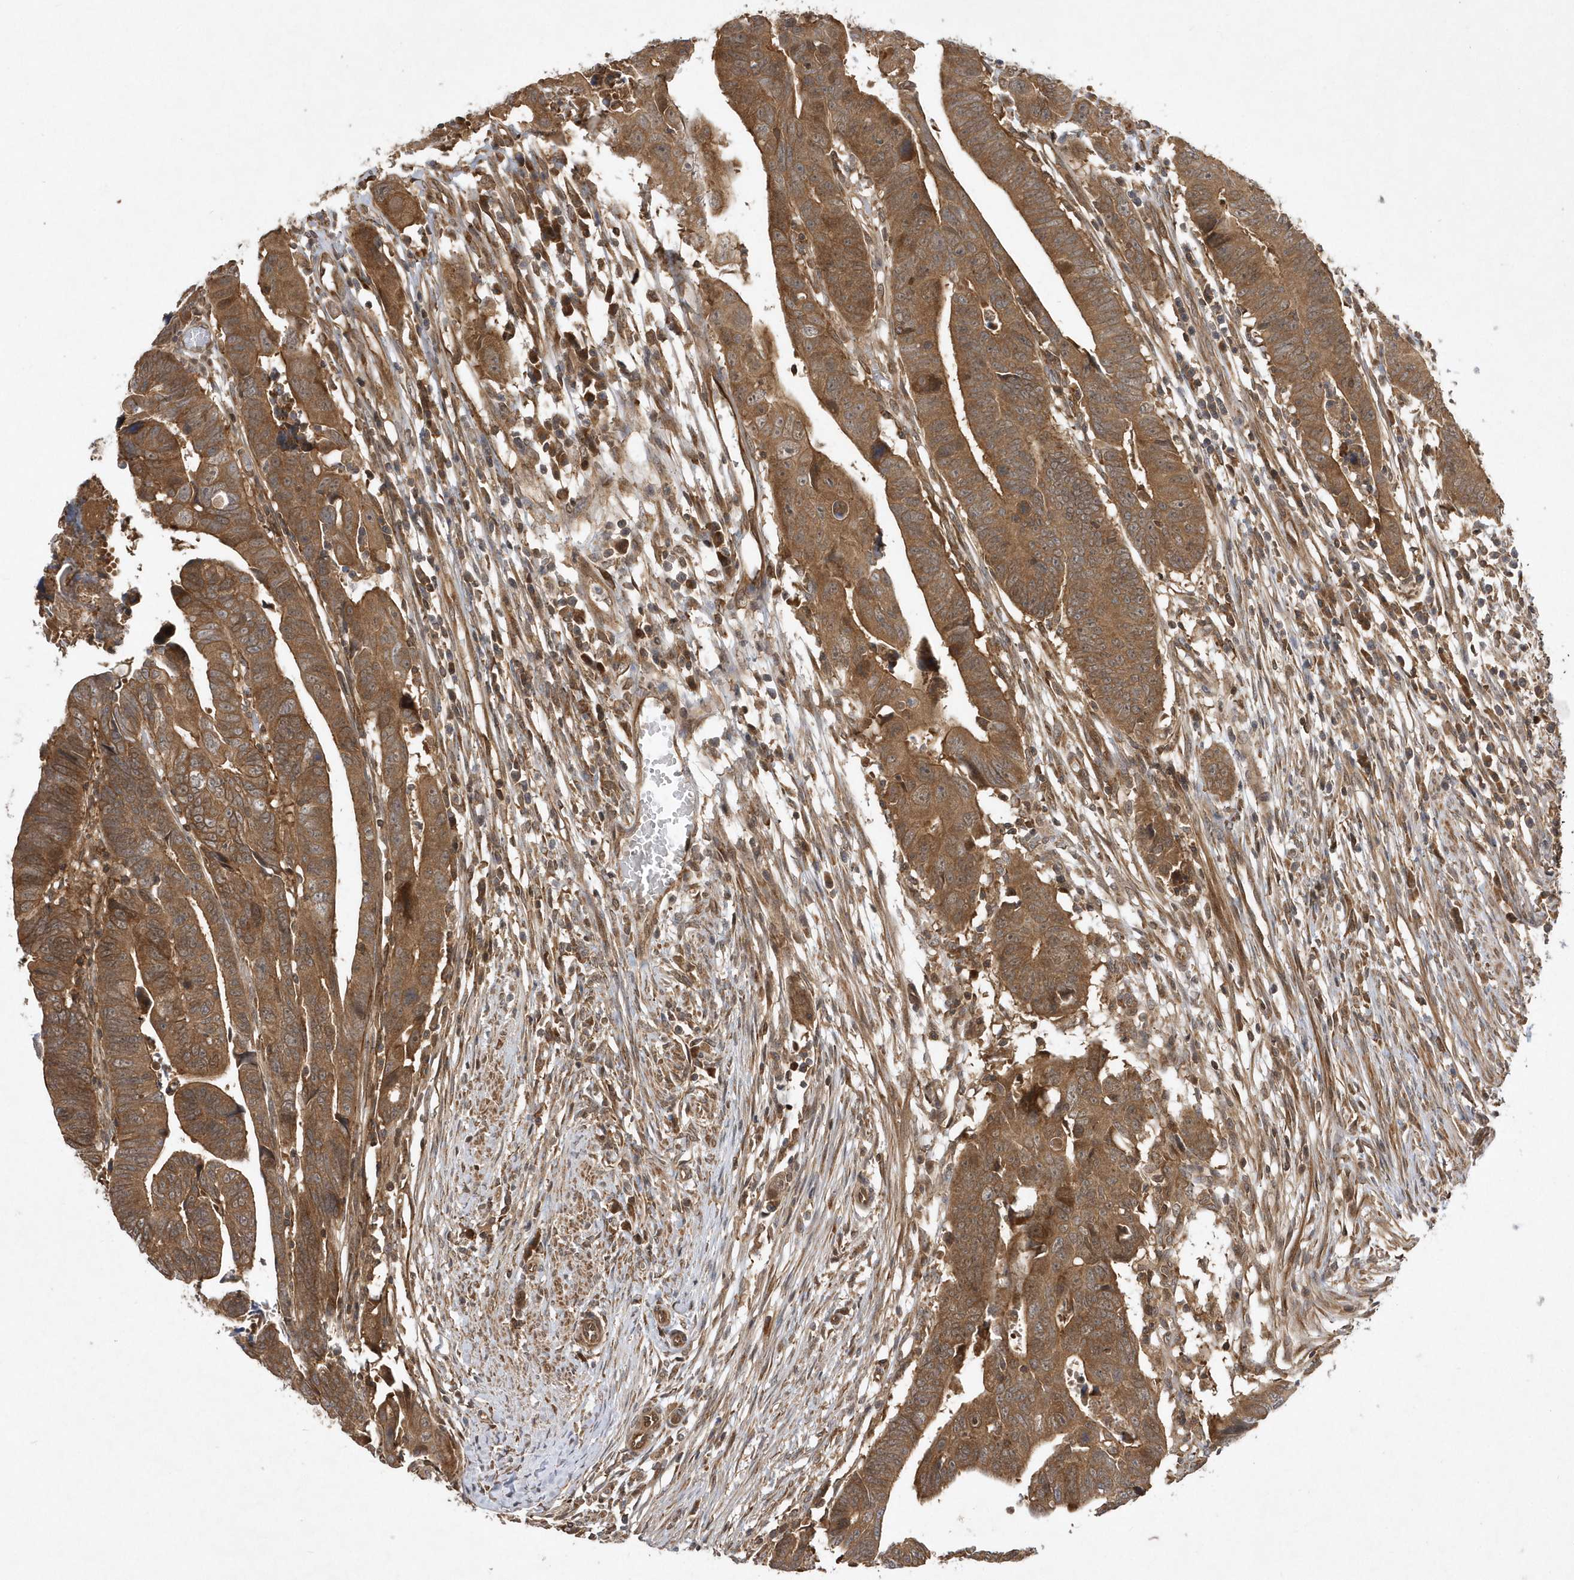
{"staining": {"intensity": "moderate", "quantity": ">75%", "location": "cytoplasmic/membranous"}, "tissue": "colorectal cancer", "cell_type": "Tumor cells", "image_type": "cancer", "snomed": [{"axis": "morphology", "description": "Adenocarcinoma, NOS"}, {"axis": "topography", "description": "Rectum"}], "caption": "Colorectal cancer (adenocarcinoma) tissue shows moderate cytoplasmic/membranous expression in approximately >75% of tumor cells", "gene": "GFM2", "patient": {"sex": "female", "age": 65}}